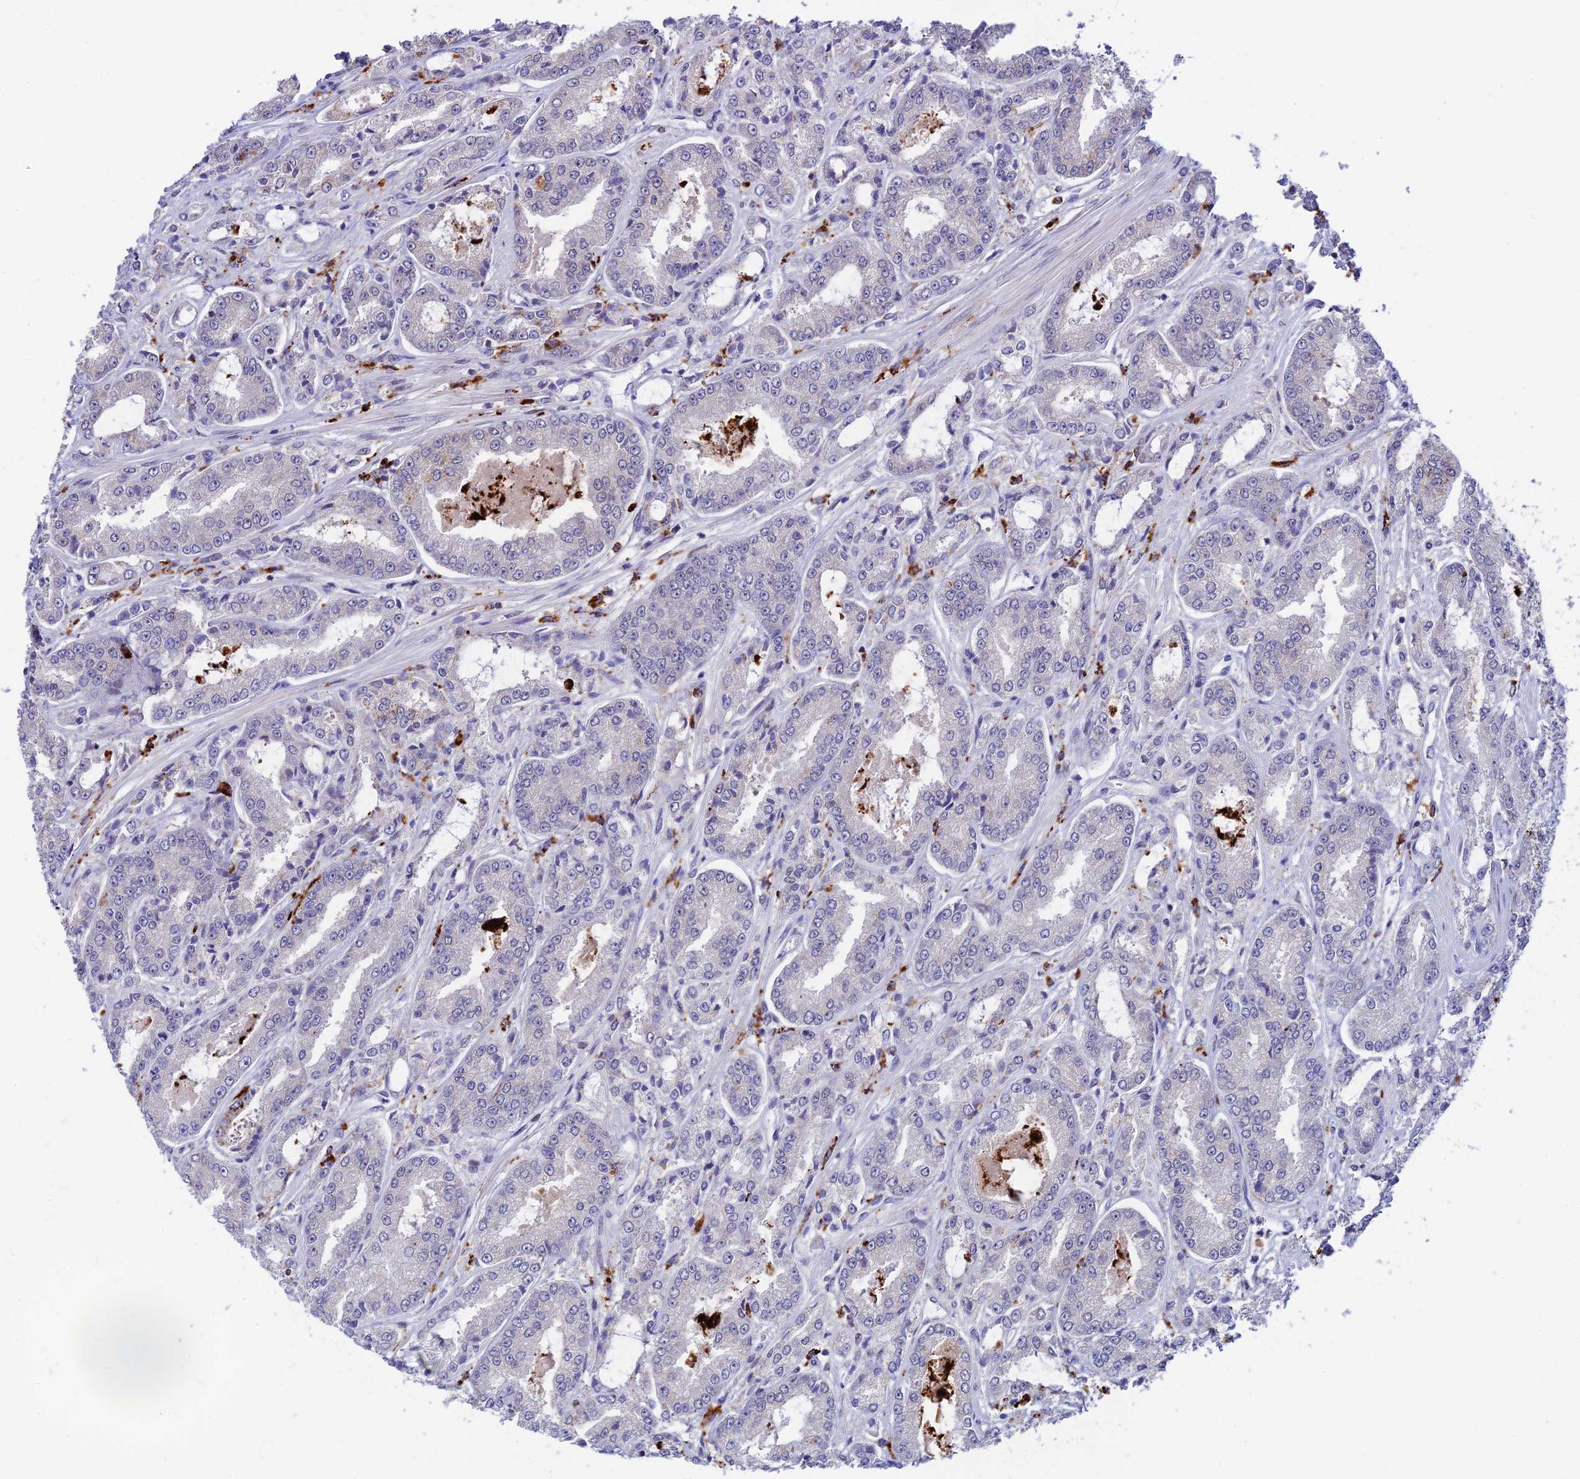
{"staining": {"intensity": "negative", "quantity": "none", "location": "none"}, "tissue": "prostate cancer", "cell_type": "Tumor cells", "image_type": "cancer", "snomed": [{"axis": "morphology", "description": "Adenocarcinoma, High grade"}, {"axis": "topography", "description": "Prostate"}], "caption": "Immunohistochemistry image of neoplastic tissue: human high-grade adenocarcinoma (prostate) stained with DAB displays no significant protein staining in tumor cells.", "gene": "HIC1", "patient": {"sex": "male", "age": 71}}